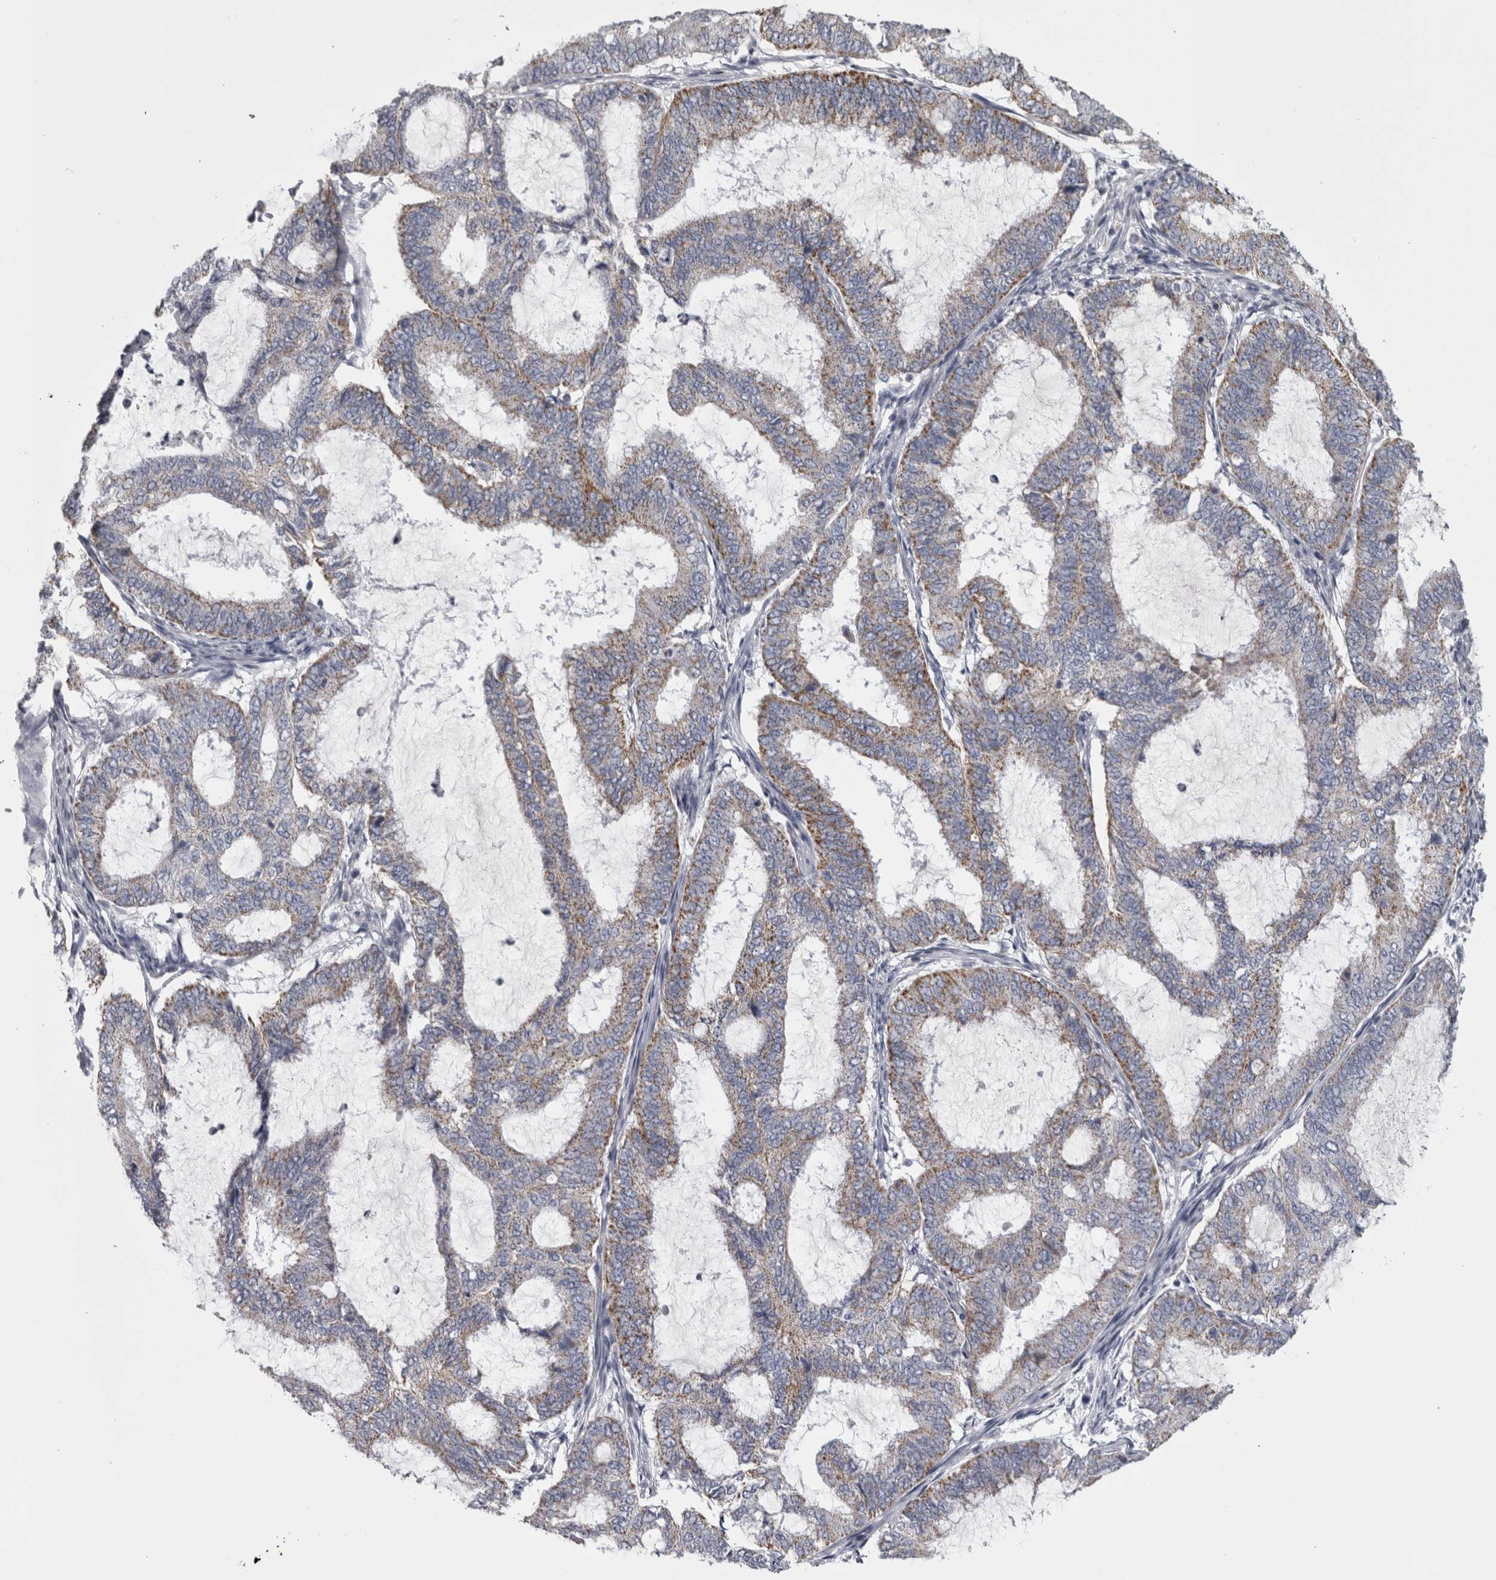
{"staining": {"intensity": "weak", "quantity": "25%-75%", "location": "cytoplasmic/membranous"}, "tissue": "endometrial cancer", "cell_type": "Tumor cells", "image_type": "cancer", "snomed": [{"axis": "morphology", "description": "Adenocarcinoma, NOS"}, {"axis": "topography", "description": "Endometrium"}], "caption": "This is a histology image of immunohistochemistry (IHC) staining of adenocarcinoma (endometrial), which shows weak staining in the cytoplasmic/membranous of tumor cells.", "gene": "DBT", "patient": {"sex": "female", "age": 51}}